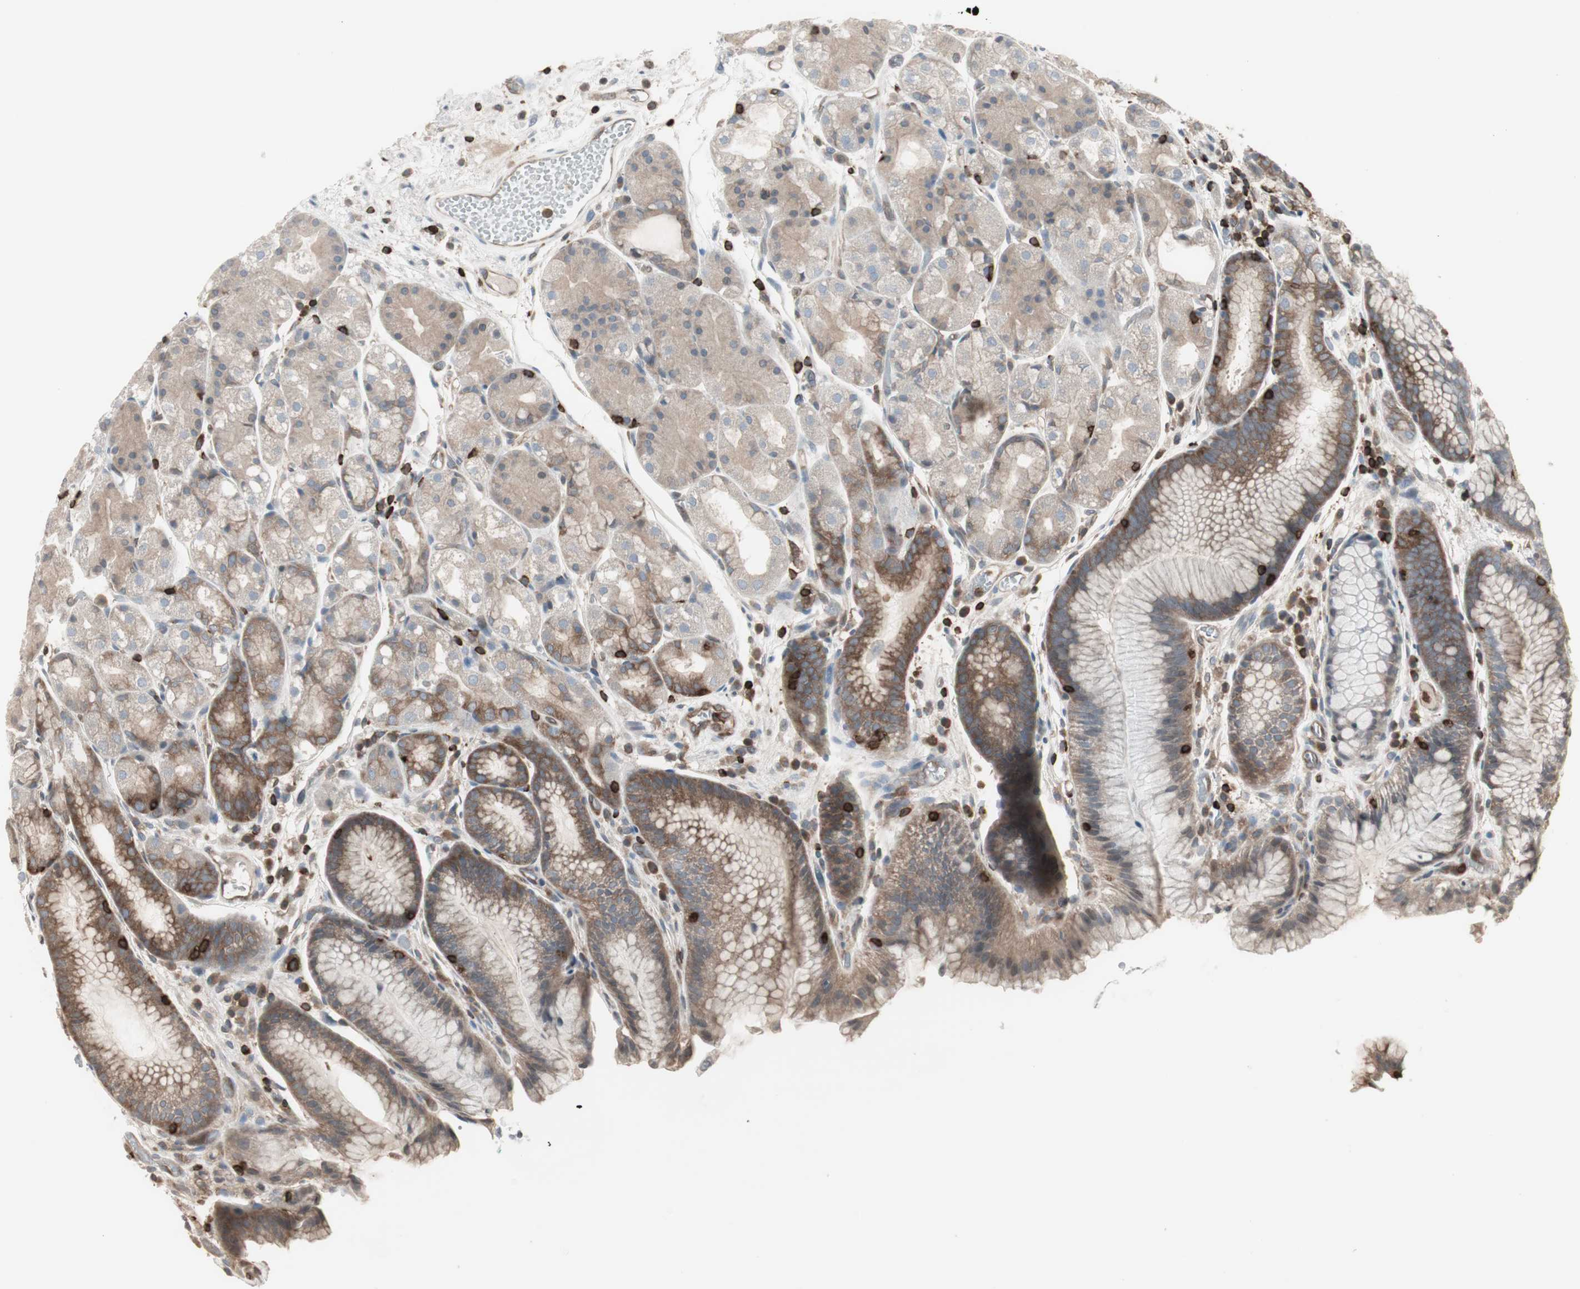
{"staining": {"intensity": "moderate", "quantity": "25%-75%", "location": "cytoplasmic/membranous"}, "tissue": "stomach", "cell_type": "Glandular cells", "image_type": "normal", "snomed": [{"axis": "morphology", "description": "Normal tissue, NOS"}, {"axis": "topography", "description": "Stomach, upper"}], "caption": "A brown stain labels moderate cytoplasmic/membranous expression of a protein in glandular cells of unremarkable human stomach. The staining was performed using DAB, with brown indicating positive protein expression. Nuclei are stained blue with hematoxylin.", "gene": "ARHGEF1", "patient": {"sex": "male", "age": 72}}